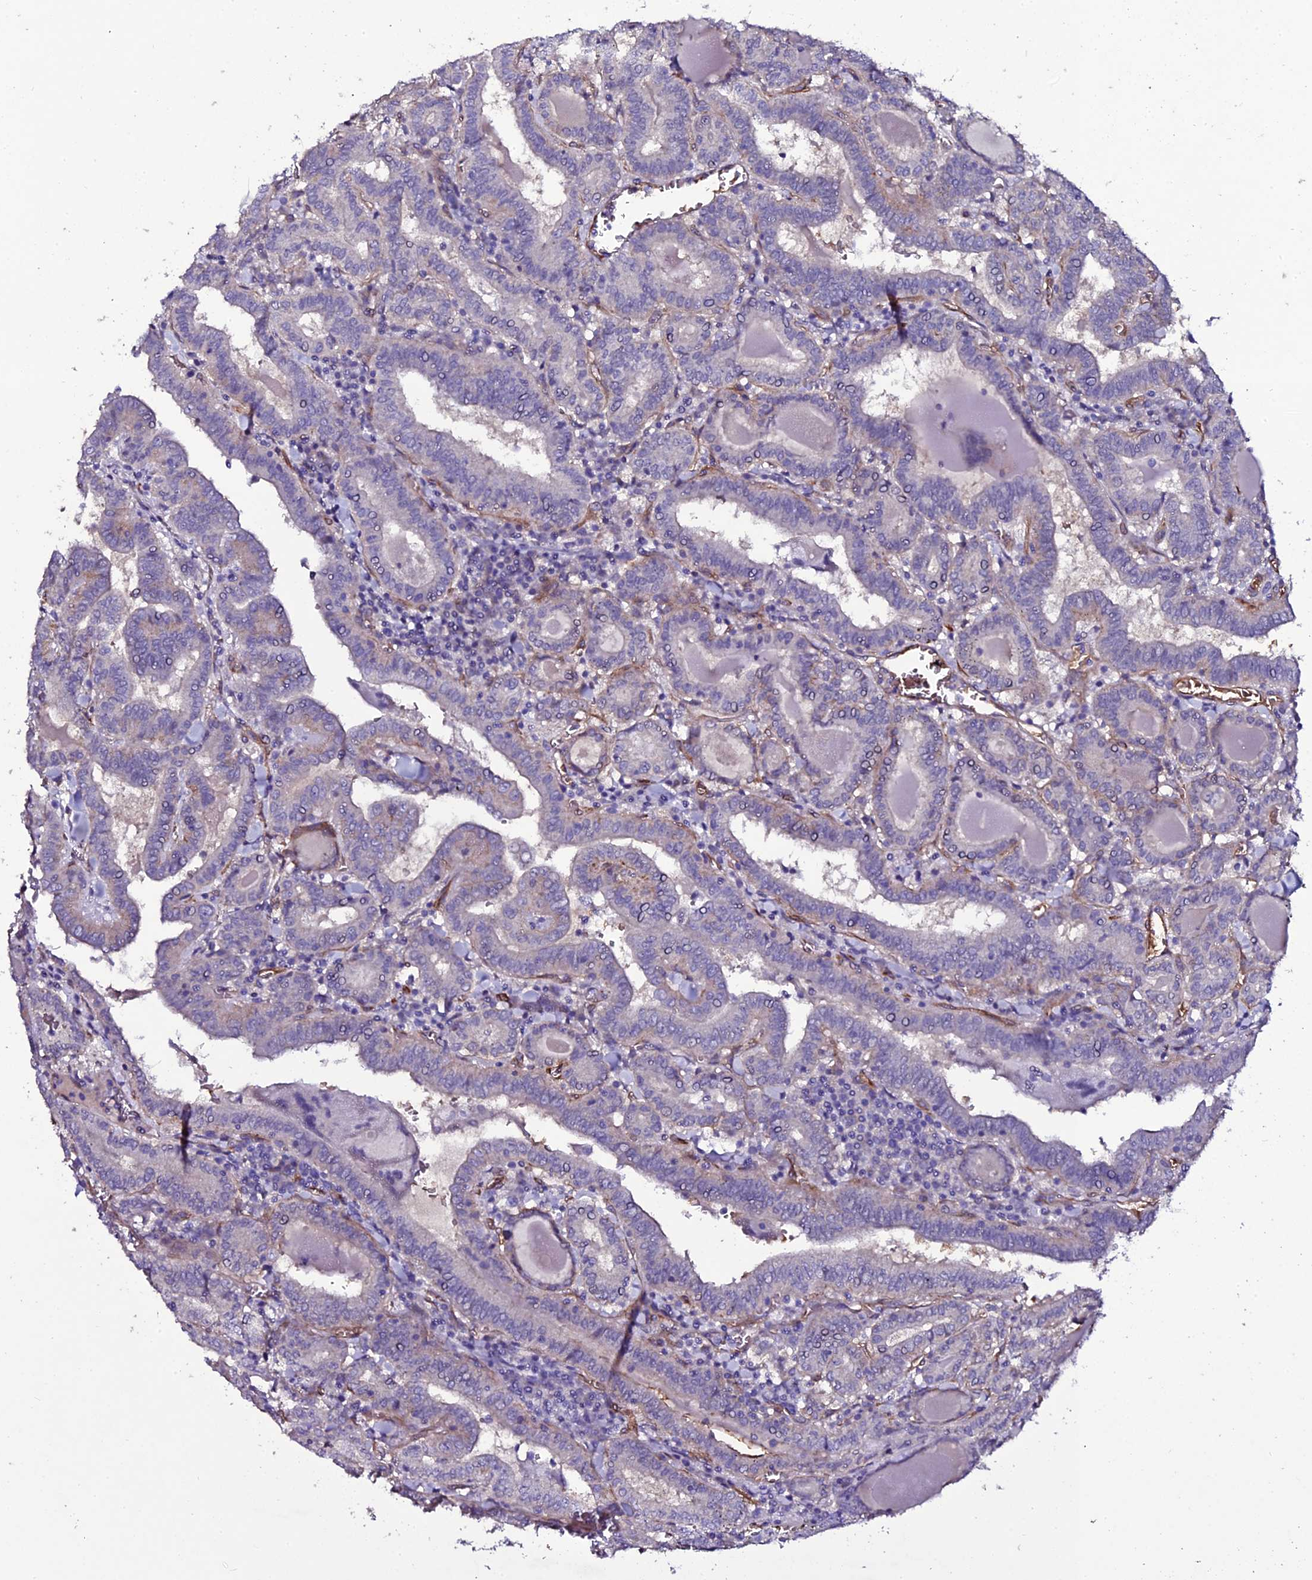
{"staining": {"intensity": "negative", "quantity": "none", "location": "none"}, "tissue": "thyroid cancer", "cell_type": "Tumor cells", "image_type": "cancer", "snomed": [{"axis": "morphology", "description": "Papillary adenocarcinoma, NOS"}, {"axis": "topography", "description": "Thyroid gland"}], "caption": "Immunohistochemistry histopathology image of human papillary adenocarcinoma (thyroid) stained for a protein (brown), which displays no positivity in tumor cells.", "gene": "MEX3C", "patient": {"sex": "female", "age": 72}}